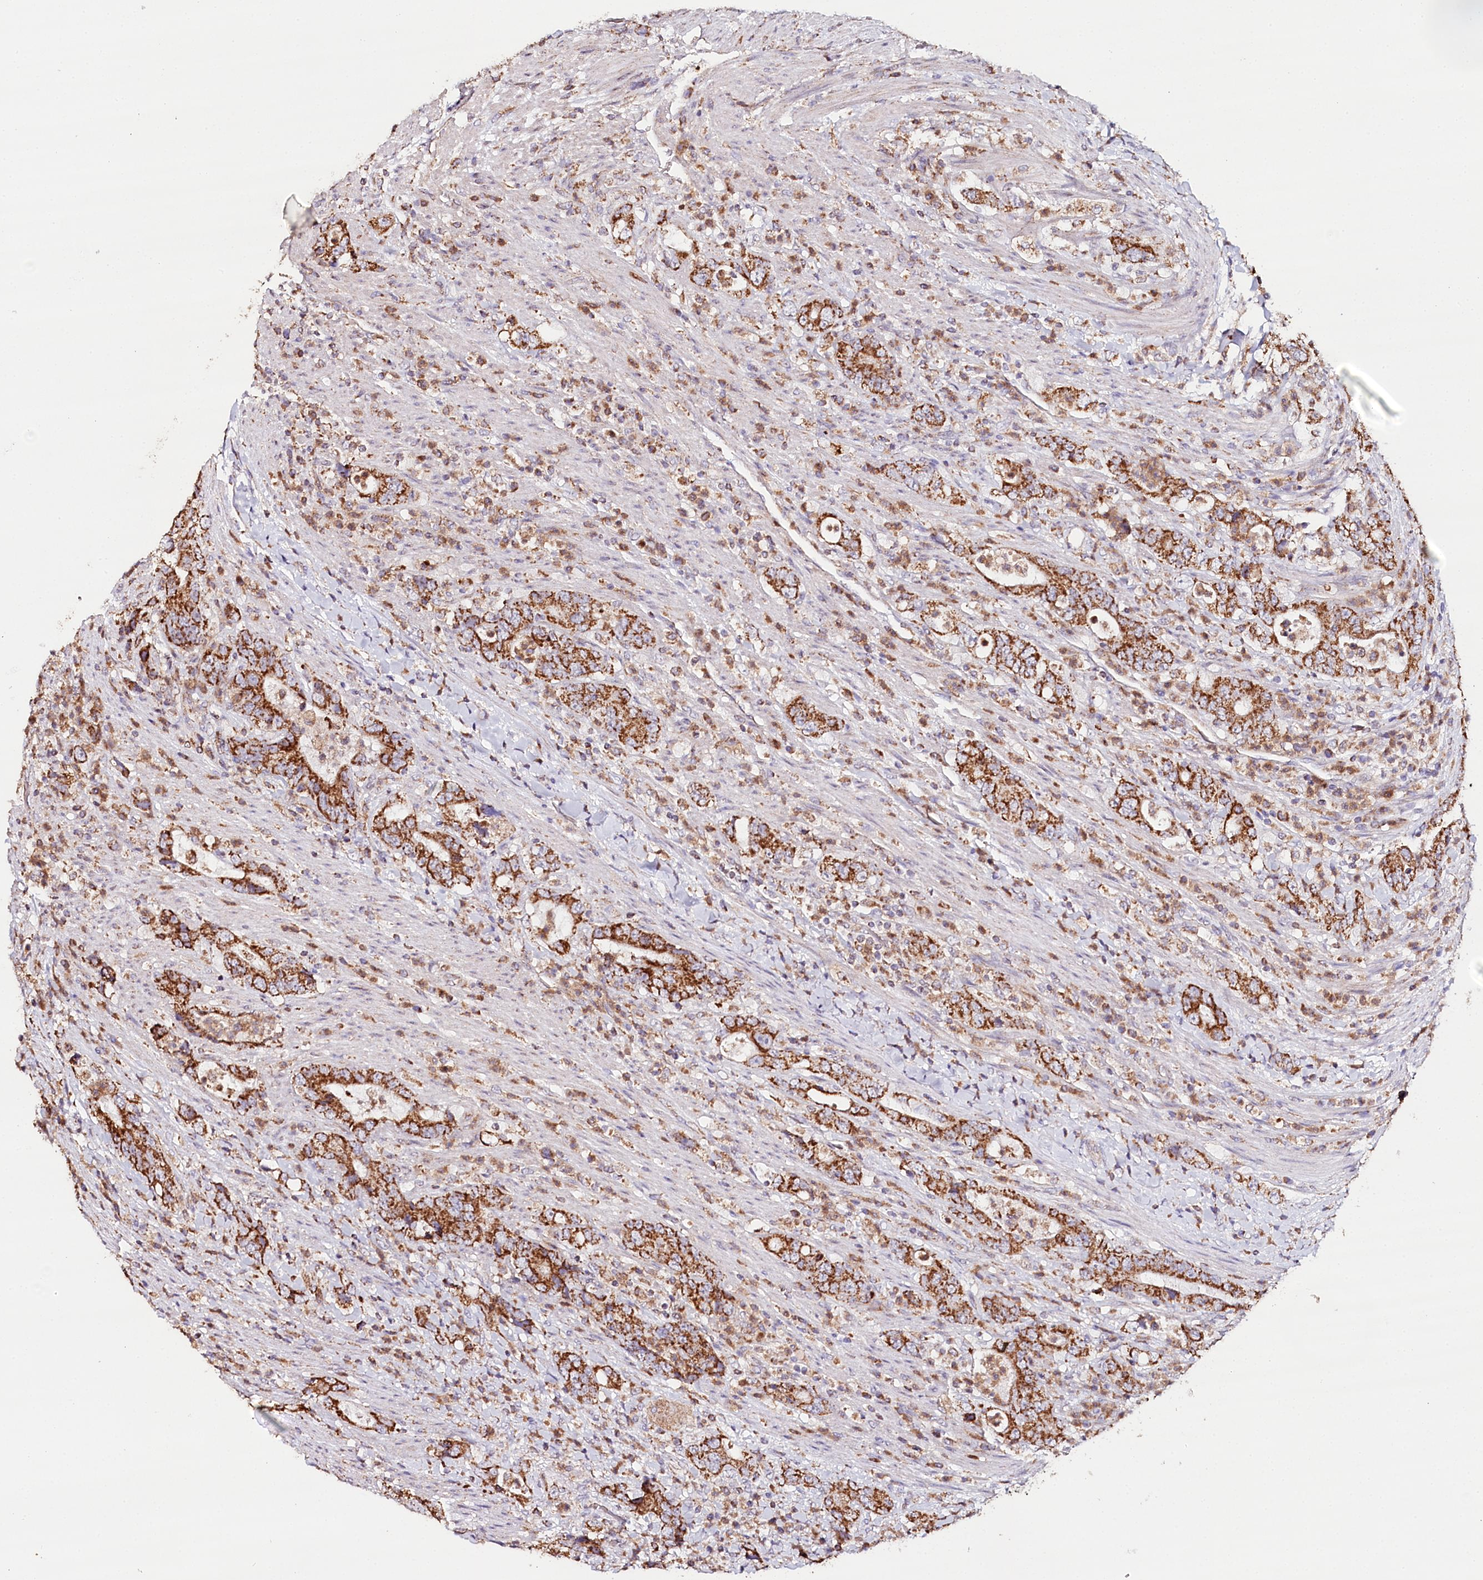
{"staining": {"intensity": "strong", "quantity": ">75%", "location": "cytoplasmic/membranous"}, "tissue": "colorectal cancer", "cell_type": "Tumor cells", "image_type": "cancer", "snomed": [{"axis": "morphology", "description": "Adenocarcinoma, NOS"}, {"axis": "topography", "description": "Colon"}], "caption": "A high-resolution histopathology image shows IHC staining of adenocarcinoma (colorectal), which shows strong cytoplasmic/membranous staining in approximately >75% of tumor cells.", "gene": "MMP25", "patient": {"sex": "female", "age": 75}}